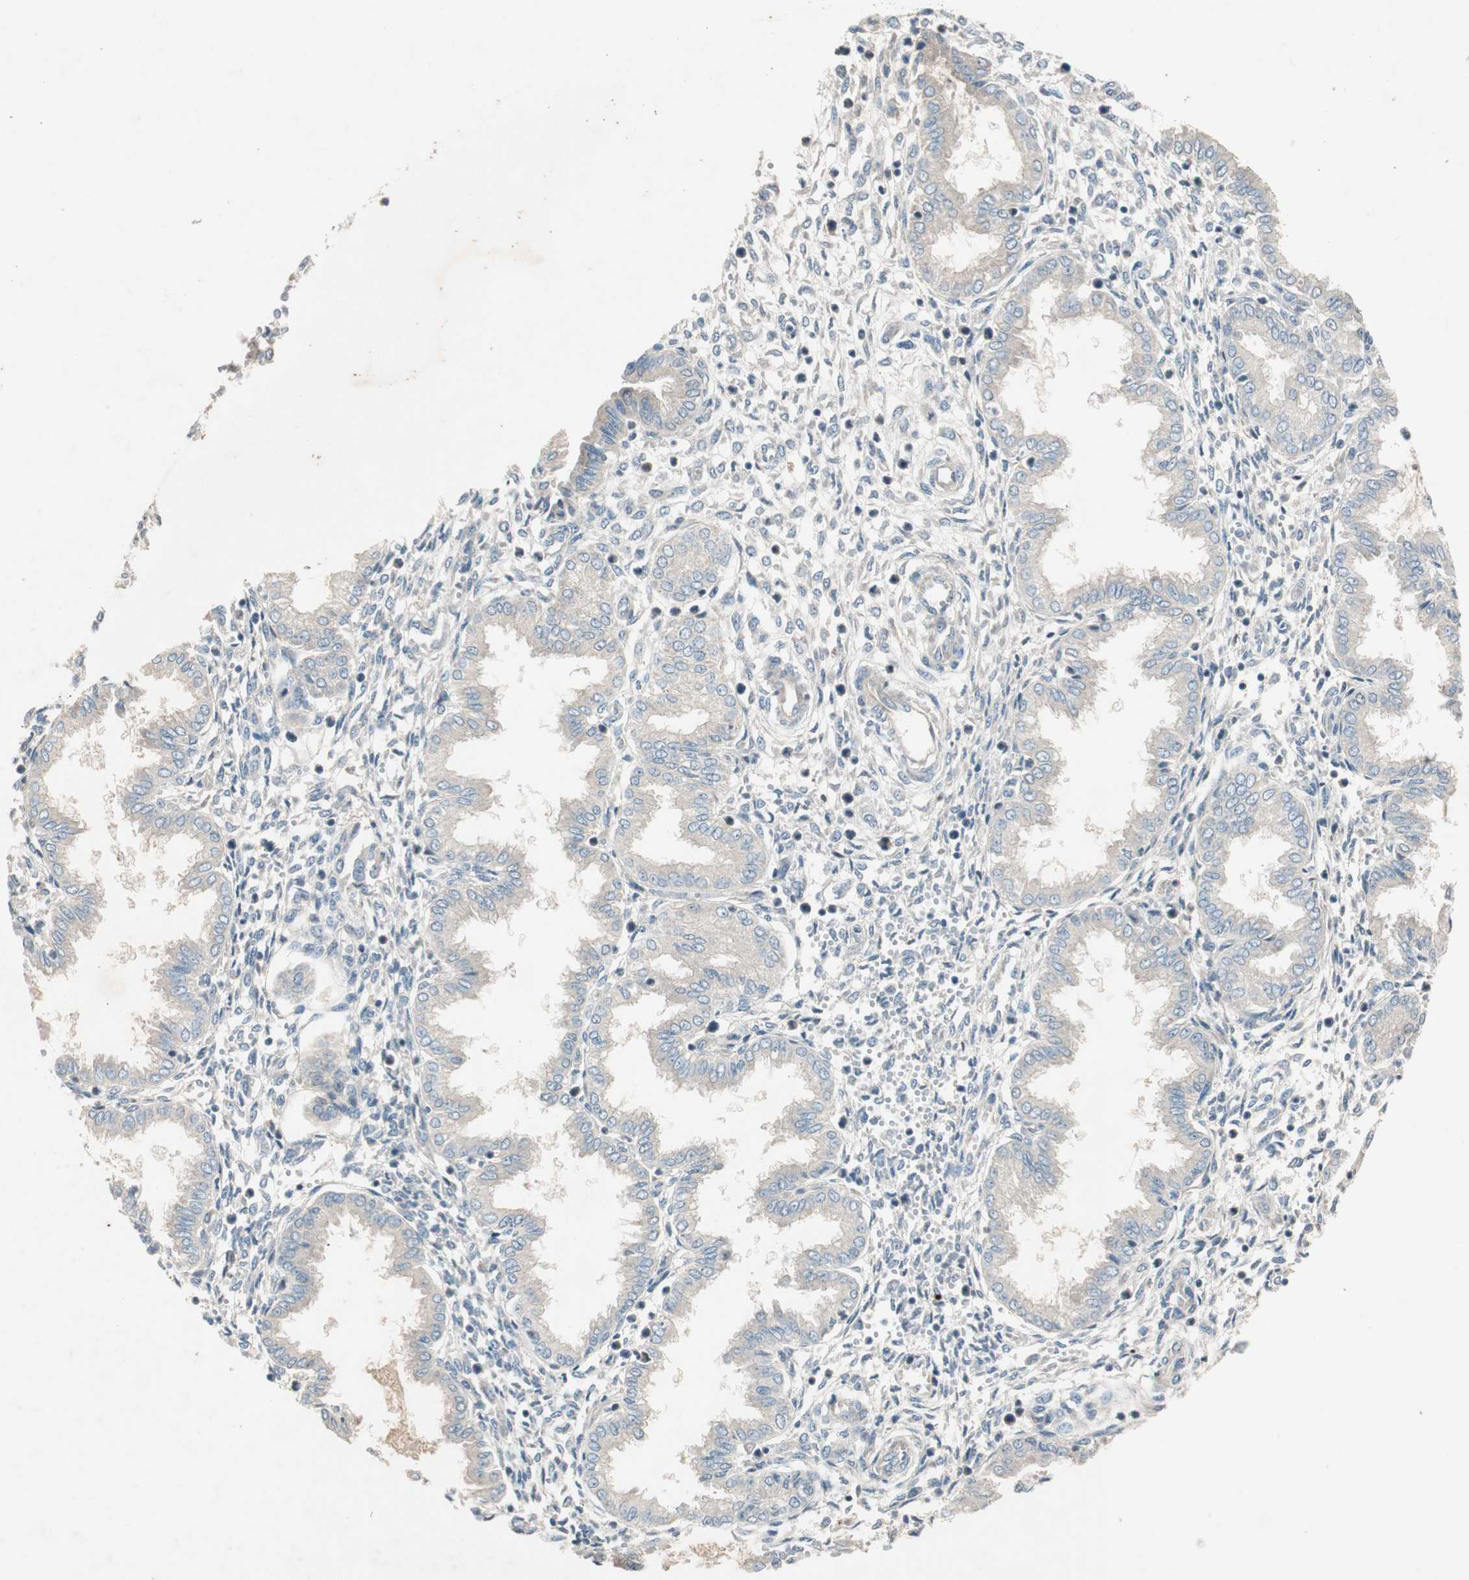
{"staining": {"intensity": "weak", "quantity": "25%-75%", "location": "cytoplasmic/membranous"}, "tissue": "endometrium", "cell_type": "Cells in endometrial stroma", "image_type": "normal", "snomed": [{"axis": "morphology", "description": "Normal tissue, NOS"}, {"axis": "topography", "description": "Endometrium"}], "caption": "A brown stain shows weak cytoplasmic/membranous expression of a protein in cells in endometrial stroma of unremarkable human endometrium.", "gene": "APOO", "patient": {"sex": "female", "age": 33}}